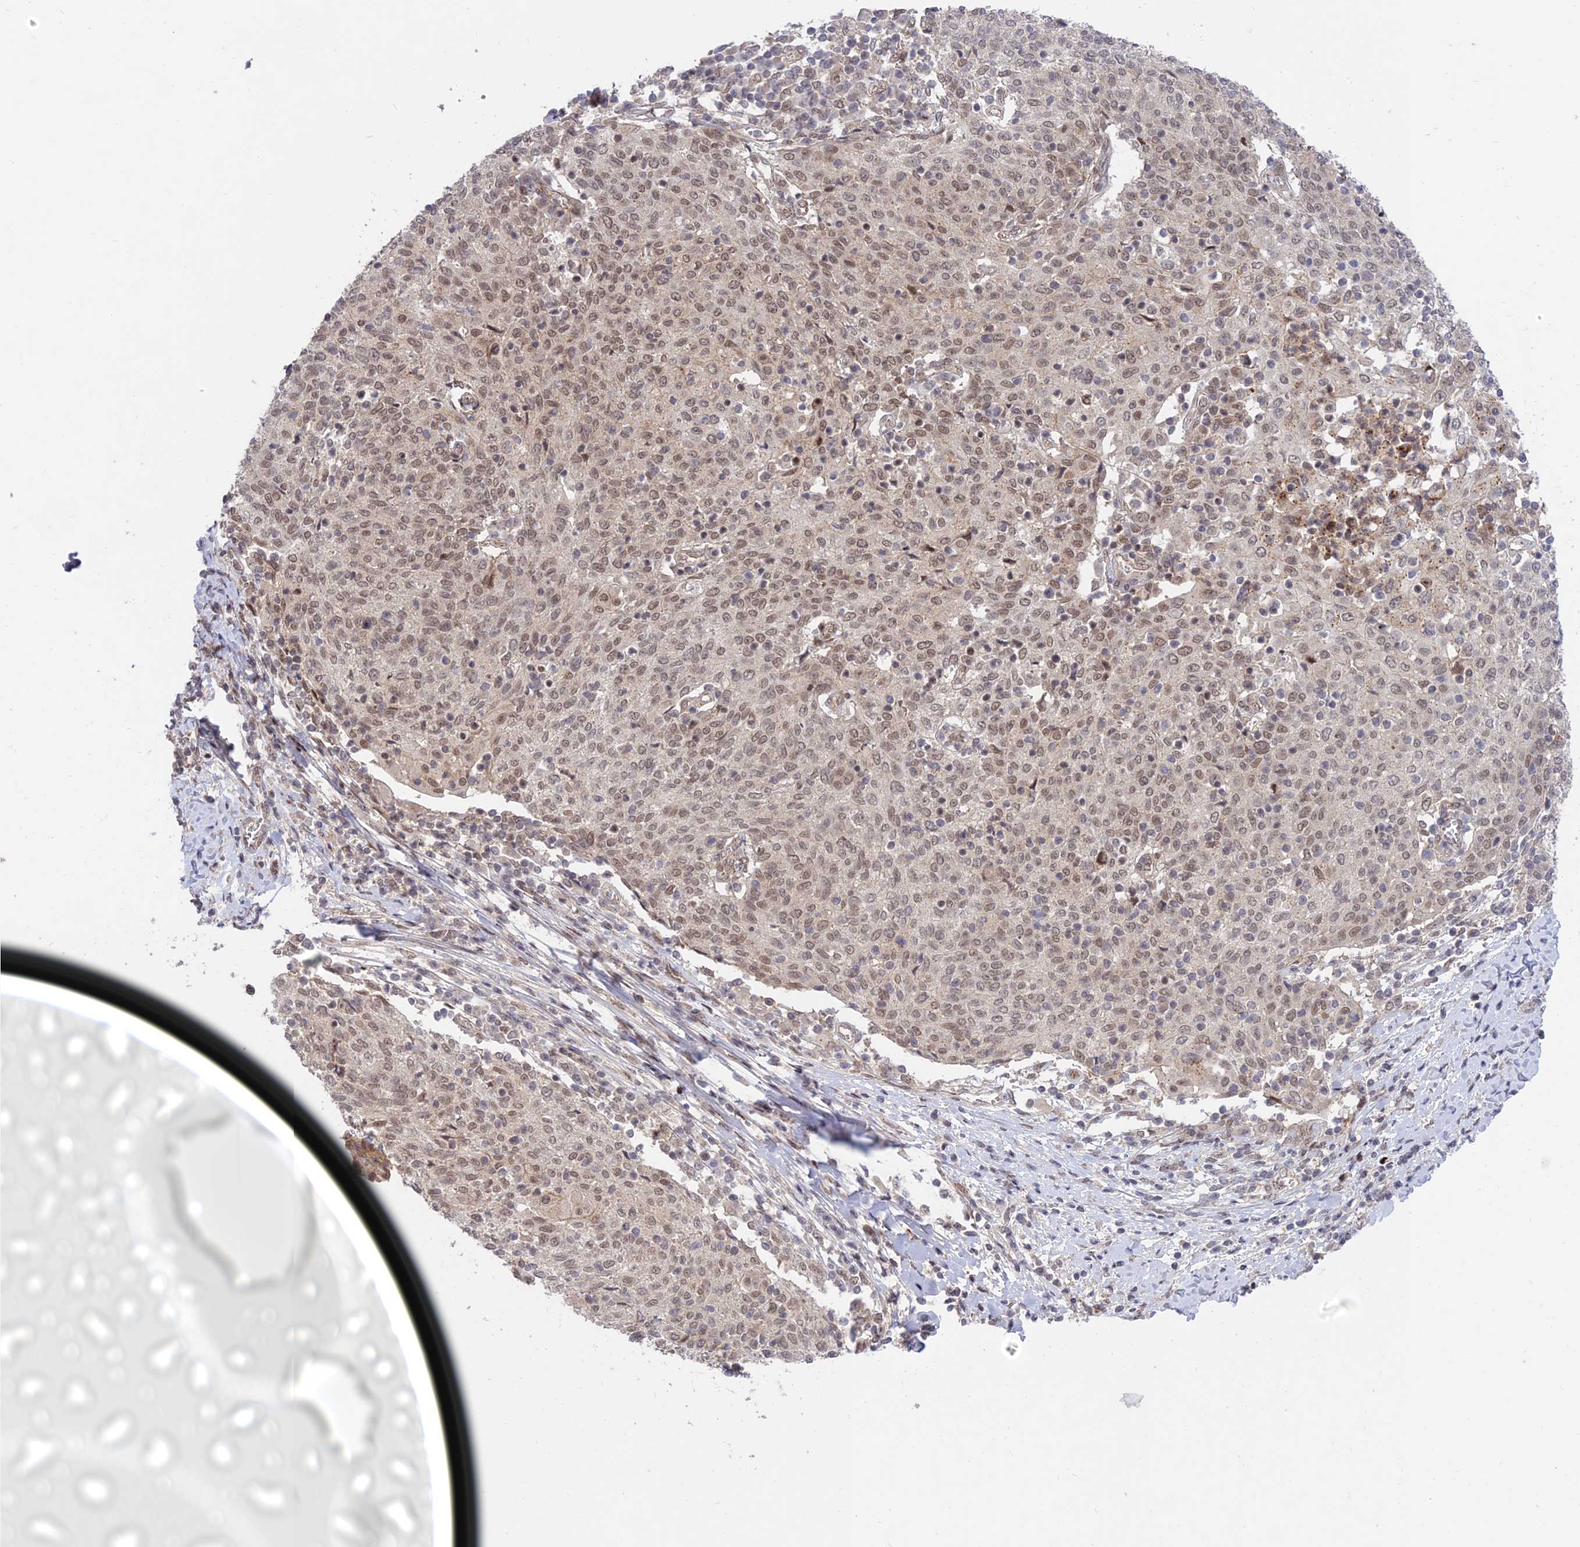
{"staining": {"intensity": "moderate", "quantity": ">75%", "location": "nuclear"}, "tissue": "cervical cancer", "cell_type": "Tumor cells", "image_type": "cancer", "snomed": [{"axis": "morphology", "description": "Squamous cell carcinoma, NOS"}, {"axis": "topography", "description": "Cervix"}], "caption": "An immunohistochemistry (IHC) micrograph of tumor tissue is shown. Protein staining in brown highlights moderate nuclear positivity in cervical squamous cell carcinoma within tumor cells.", "gene": "ZNF85", "patient": {"sex": "female", "age": 52}}